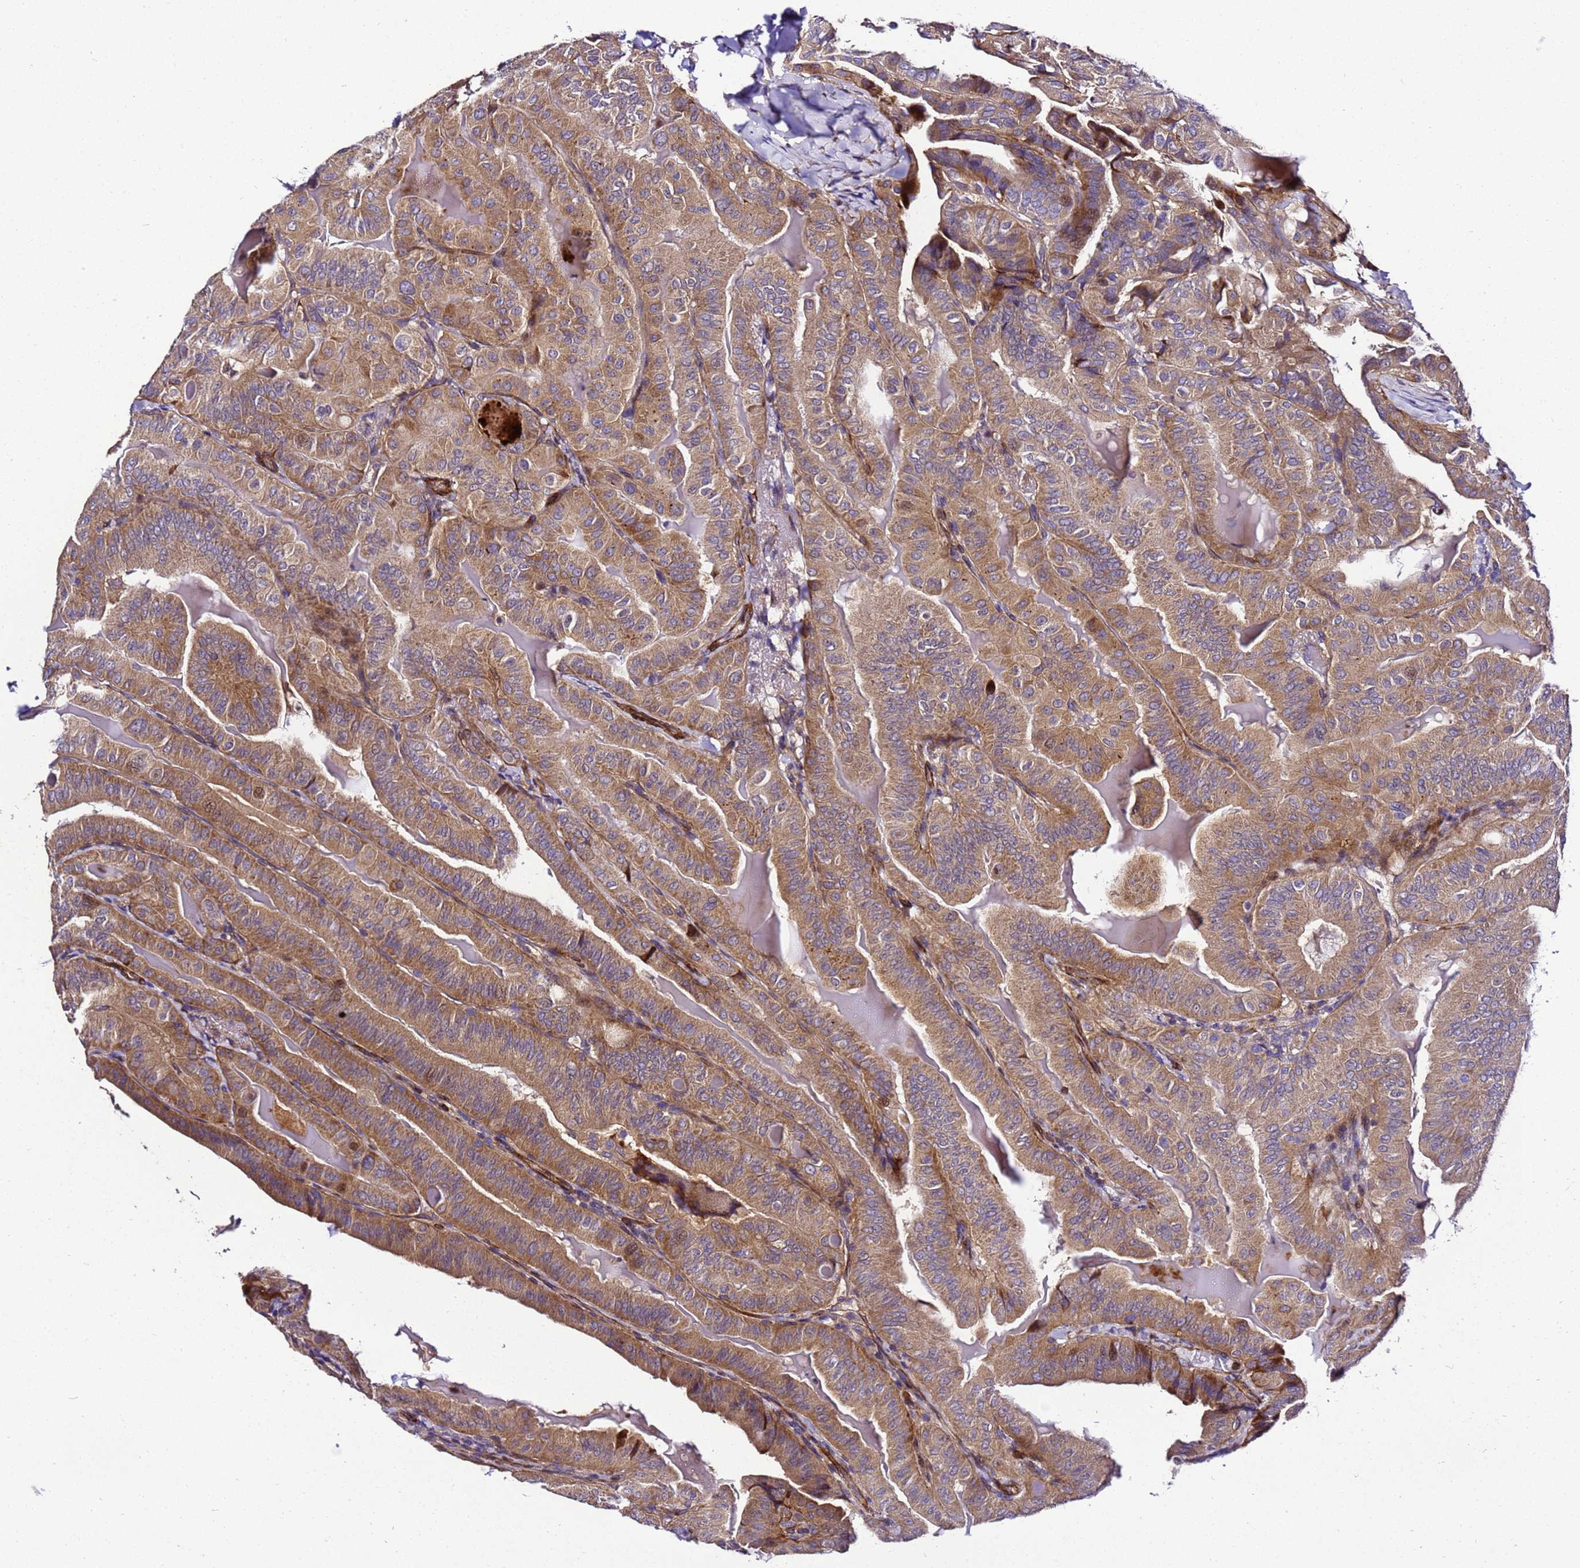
{"staining": {"intensity": "moderate", "quantity": ">75%", "location": "cytoplasmic/membranous"}, "tissue": "thyroid cancer", "cell_type": "Tumor cells", "image_type": "cancer", "snomed": [{"axis": "morphology", "description": "Papillary adenocarcinoma, NOS"}, {"axis": "topography", "description": "Thyroid gland"}], "caption": "Immunohistochemical staining of human thyroid cancer (papillary adenocarcinoma) reveals medium levels of moderate cytoplasmic/membranous positivity in about >75% of tumor cells.", "gene": "ZNF417", "patient": {"sex": "female", "age": 68}}